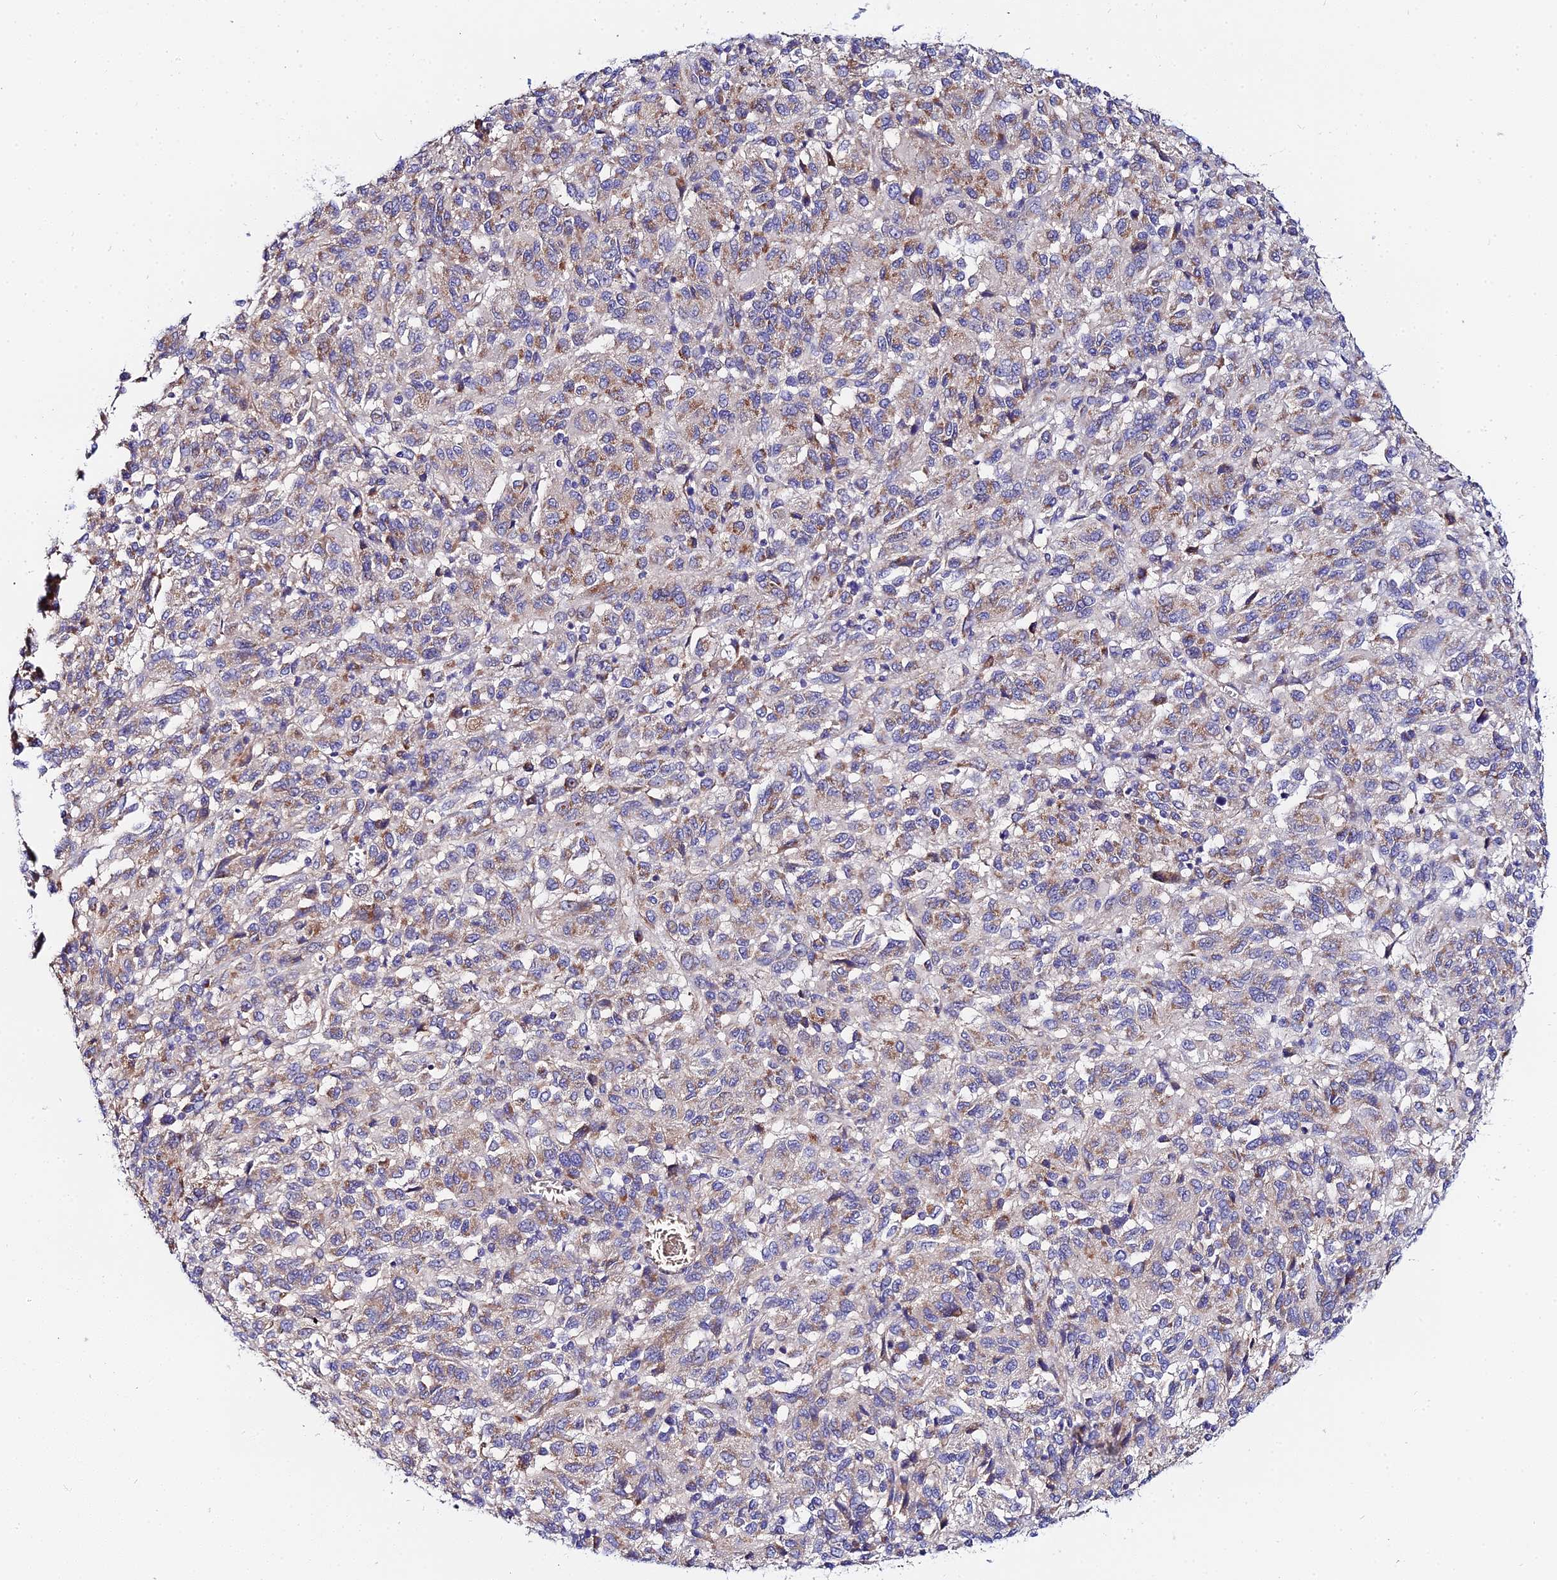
{"staining": {"intensity": "moderate", "quantity": "<25%", "location": "cytoplasmic/membranous"}, "tissue": "melanoma", "cell_type": "Tumor cells", "image_type": "cancer", "snomed": [{"axis": "morphology", "description": "Malignant melanoma, Metastatic site"}, {"axis": "topography", "description": "Lung"}], "caption": "Immunohistochemical staining of human malignant melanoma (metastatic site) demonstrates moderate cytoplasmic/membranous protein expression in approximately <25% of tumor cells.", "gene": "ACOT2", "patient": {"sex": "male", "age": 64}}